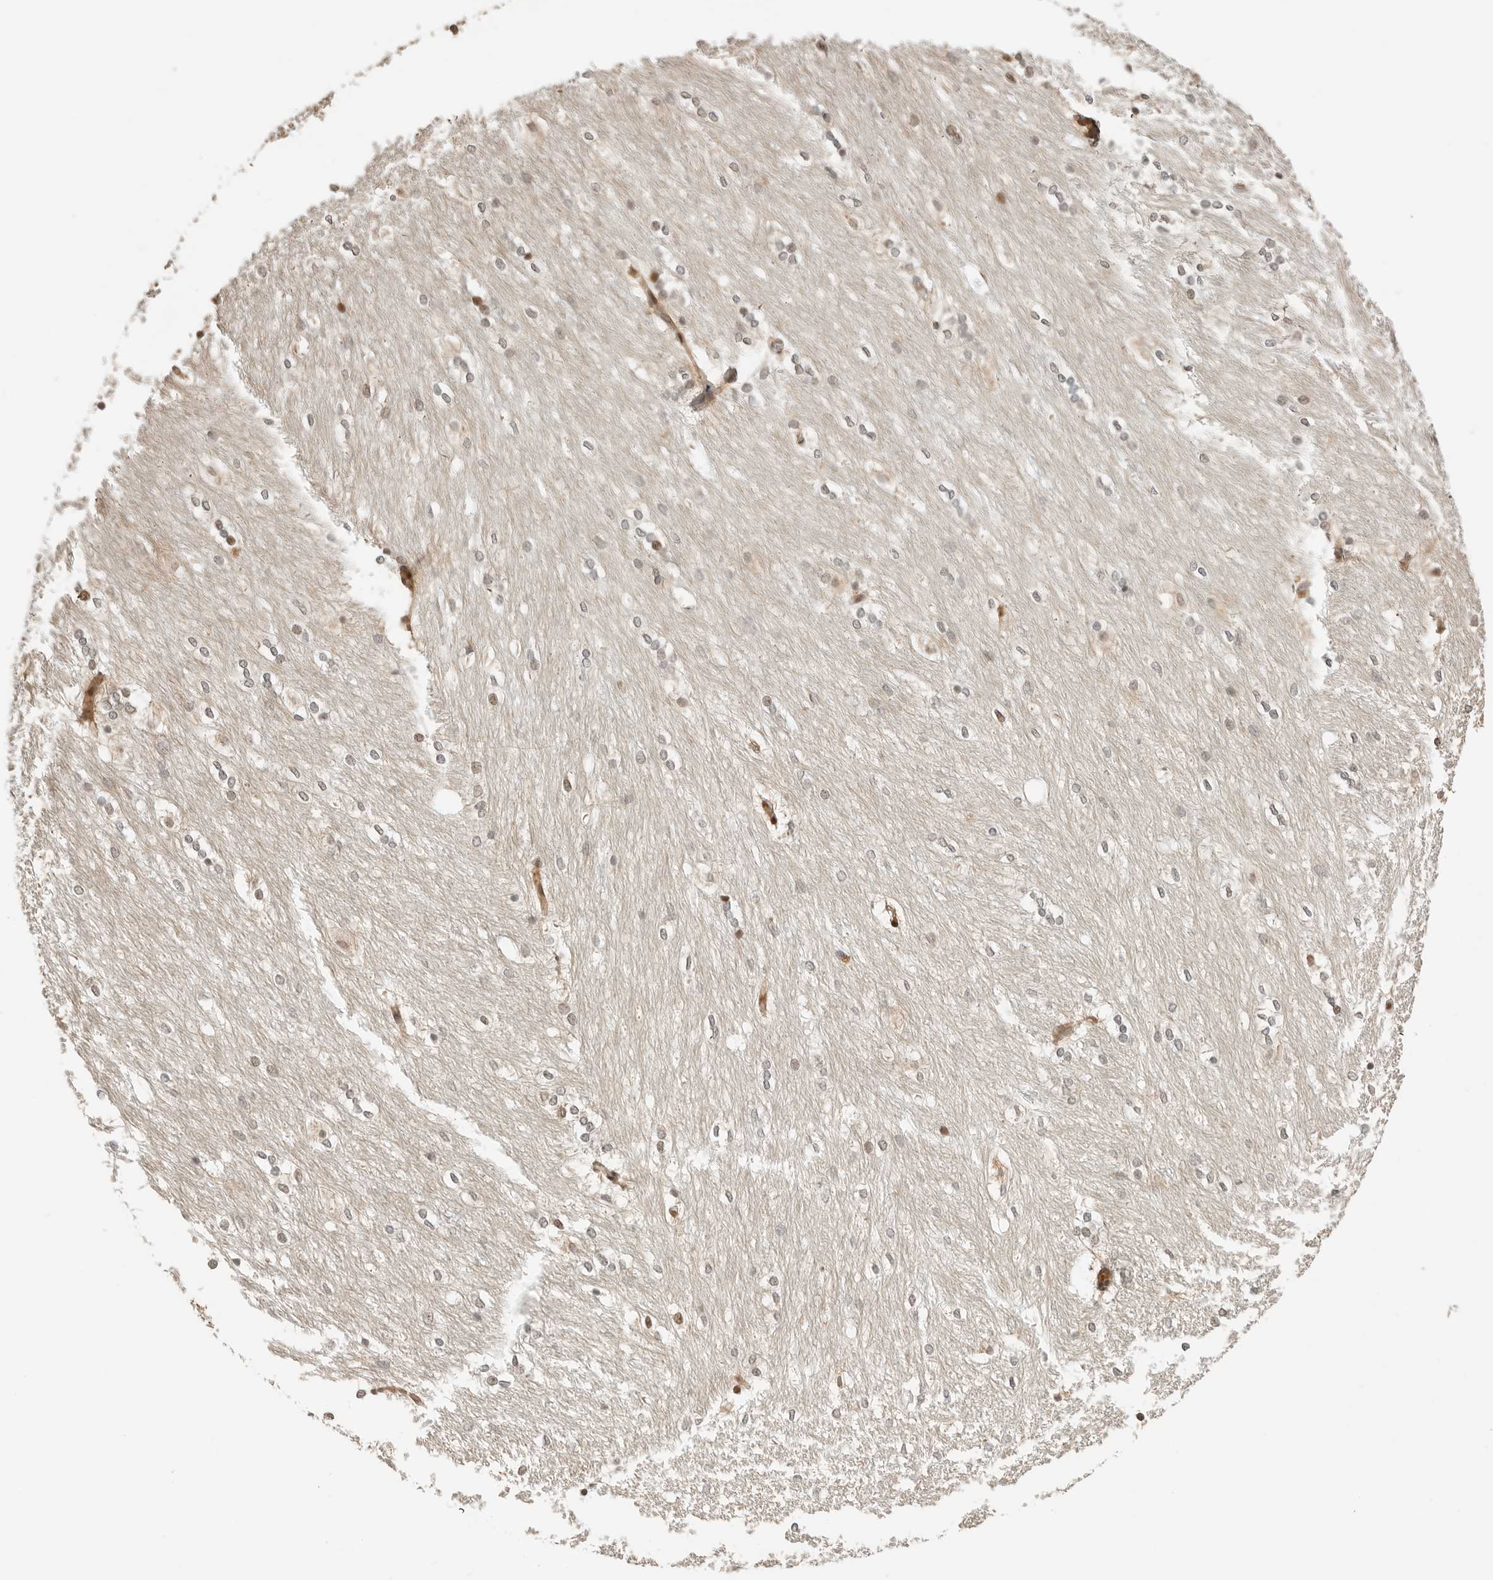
{"staining": {"intensity": "weak", "quantity": "<25%", "location": "nuclear"}, "tissue": "caudate", "cell_type": "Glial cells", "image_type": "normal", "snomed": [{"axis": "morphology", "description": "Normal tissue, NOS"}, {"axis": "topography", "description": "Lateral ventricle wall"}], "caption": "A micrograph of human caudate is negative for staining in glial cells. Brightfield microscopy of immunohistochemistry (IHC) stained with DAB (brown) and hematoxylin (blue), captured at high magnification.", "gene": "GEM", "patient": {"sex": "female", "age": 19}}